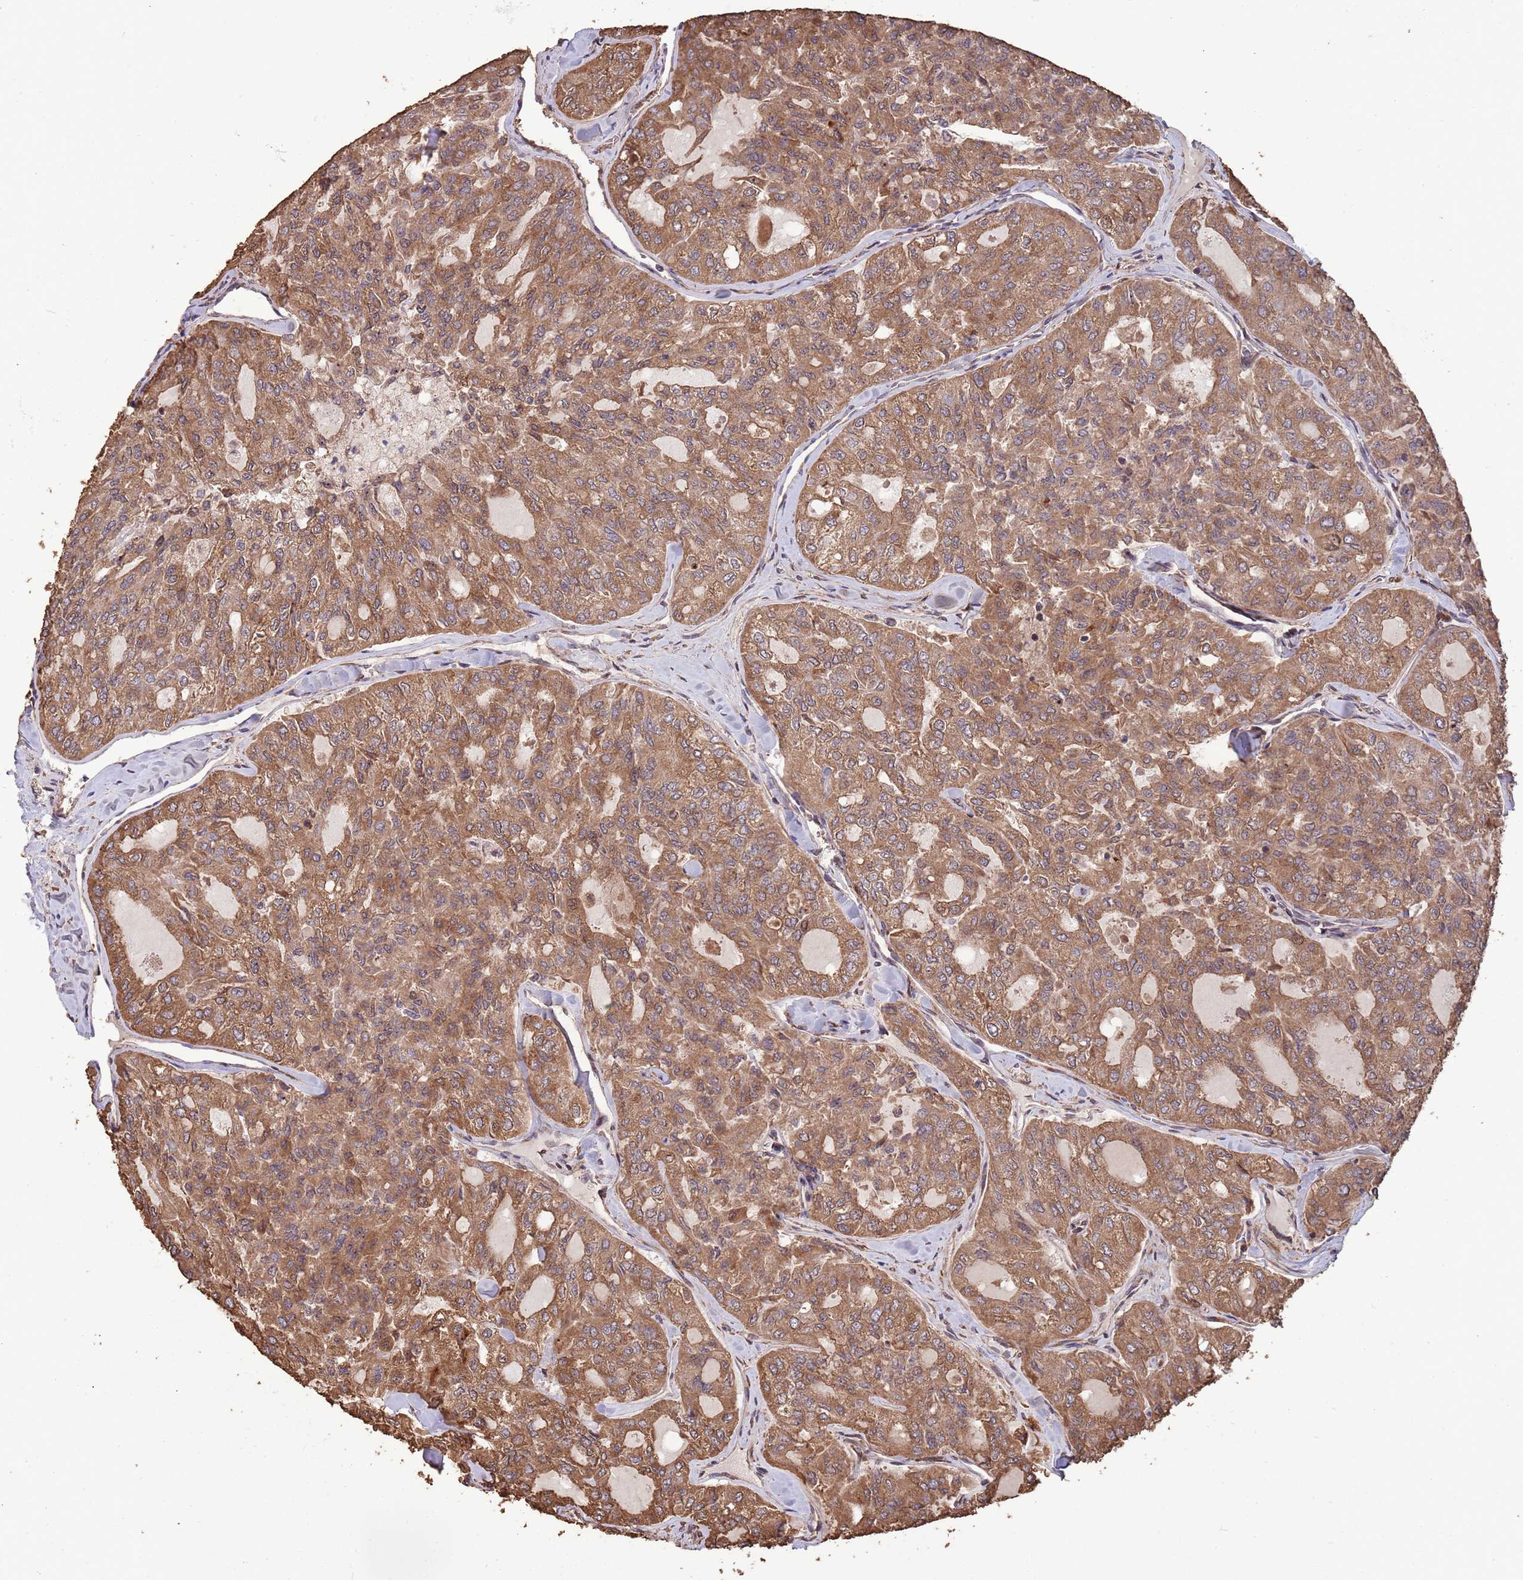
{"staining": {"intensity": "moderate", "quantity": ">75%", "location": "cytoplasmic/membranous"}, "tissue": "thyroid cancer", "cell_type": "Tumor cells", "image_type": "cancer", "snomed": [{"axis": "morphology", "description": "Follicular adenoma carcinoma, NOS"}, {"axis": "topography", "description": "Thyroid gland"}], "caption": "Protein staining of thyroid follicular adenoma carcinoma tissue displays moderate cytoplasmic/membranous positivity in about >75% of tumor cells. The protein of interest is stained brown, and the nuclei are stained in blue (DAB (3,3'-diaminobenzidine) IHC with brightfield microscopy, high magnification).", "gene": "ZNF428", "patient": {"sex": "male", "age": 75}}